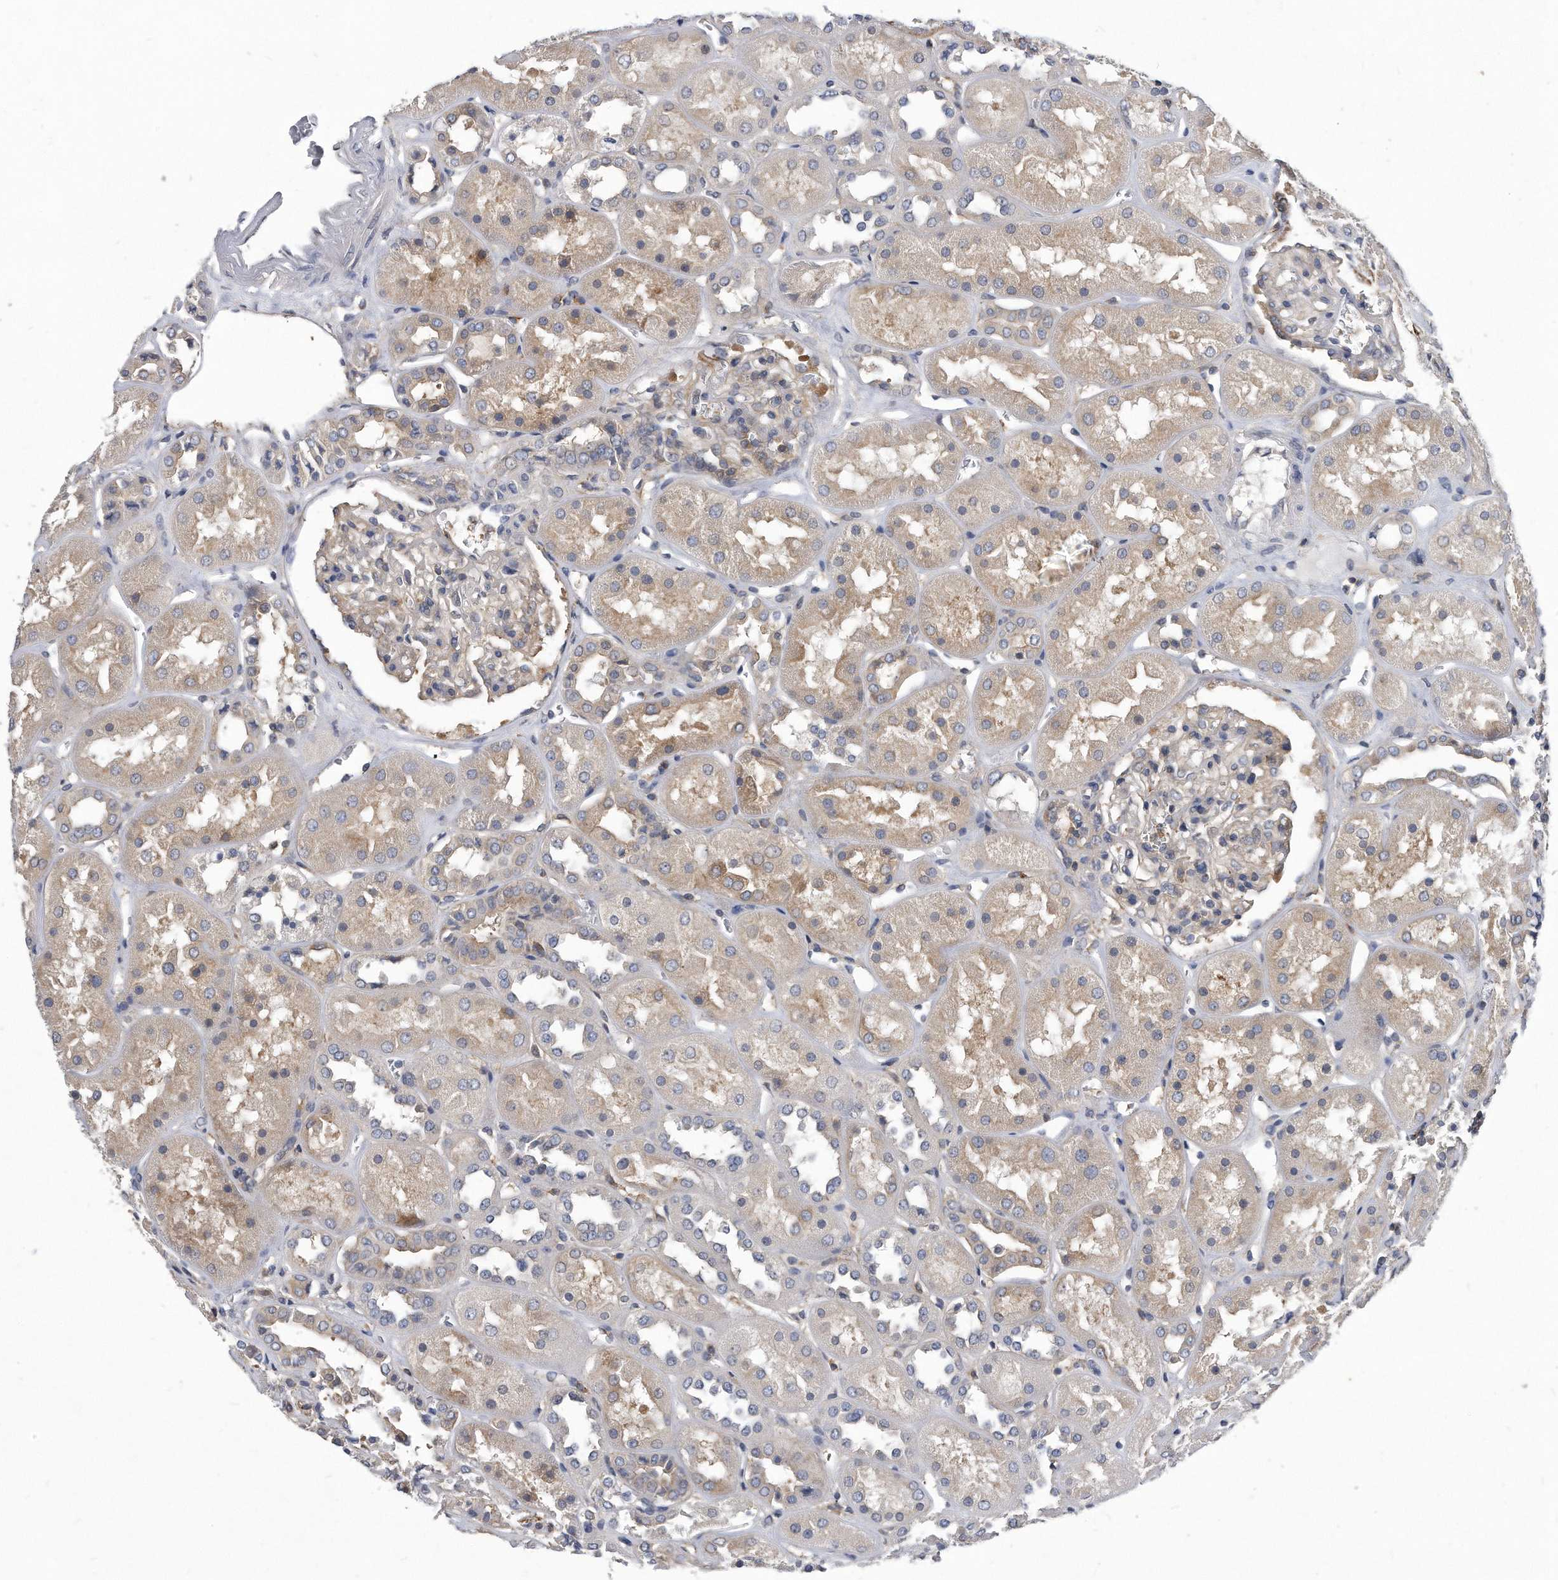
{"staining": {"intensity": "negative", "quantity": "none", "location": "none"}, "tissue": "kidney", "cell_type": "Cells in glomeruli", "image_type": "normal", "snomed": [{"axis": "morphology", "description": "Normal tissue, NOS"}, {"axis": "topography", "description": "Kidney"}], "caption": "There is no significant positivity in cells in glomeruli of kidney. (DAB immunohistochemistry visualized using brightfield microscopy, high magnification).", "gene": "ATG5", "patient": {"sex": "male", "age": 70}}